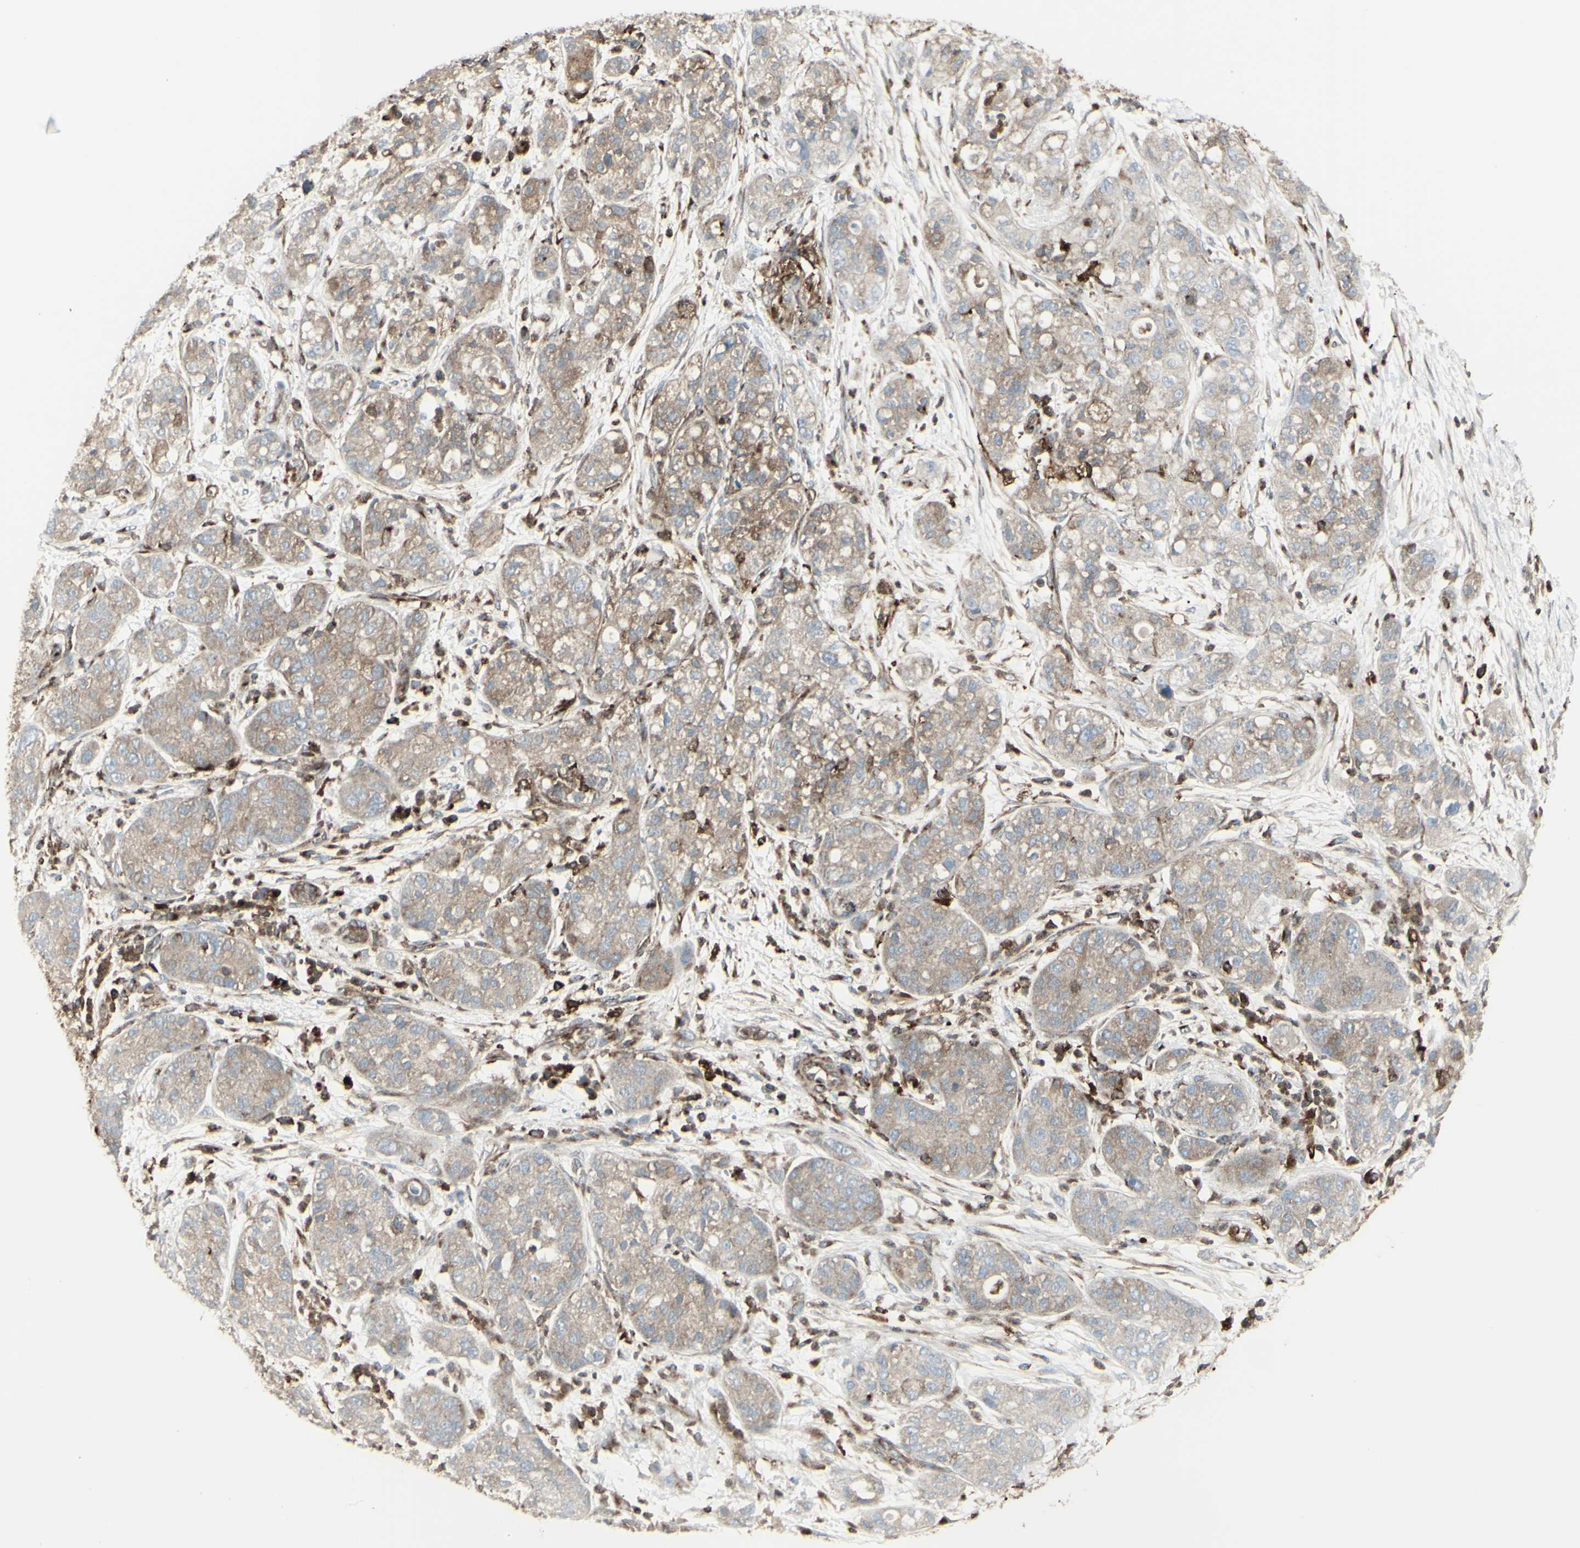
{"staining": {"intensity": "moderate", "quantity": ">75%", "location": "cytoplasmic/membranous"}, "tissue": "pancreatic cancer", "cell_type": "Tumor cells", "image_type": "cancer", "snomed": [{"axis": "morphology", "description": "Adenocarcinoma, NOS"}, {"axis": "topography", "description": "Pancreas"}], "caption": "Pancreatic cancer stained with a brown dye demonstrates moderate cytoplasmic/membranous positive staining in about >75% of tumor cells.", "gene": "NAPA", "patient": {"sex": "female", "age": 78}}